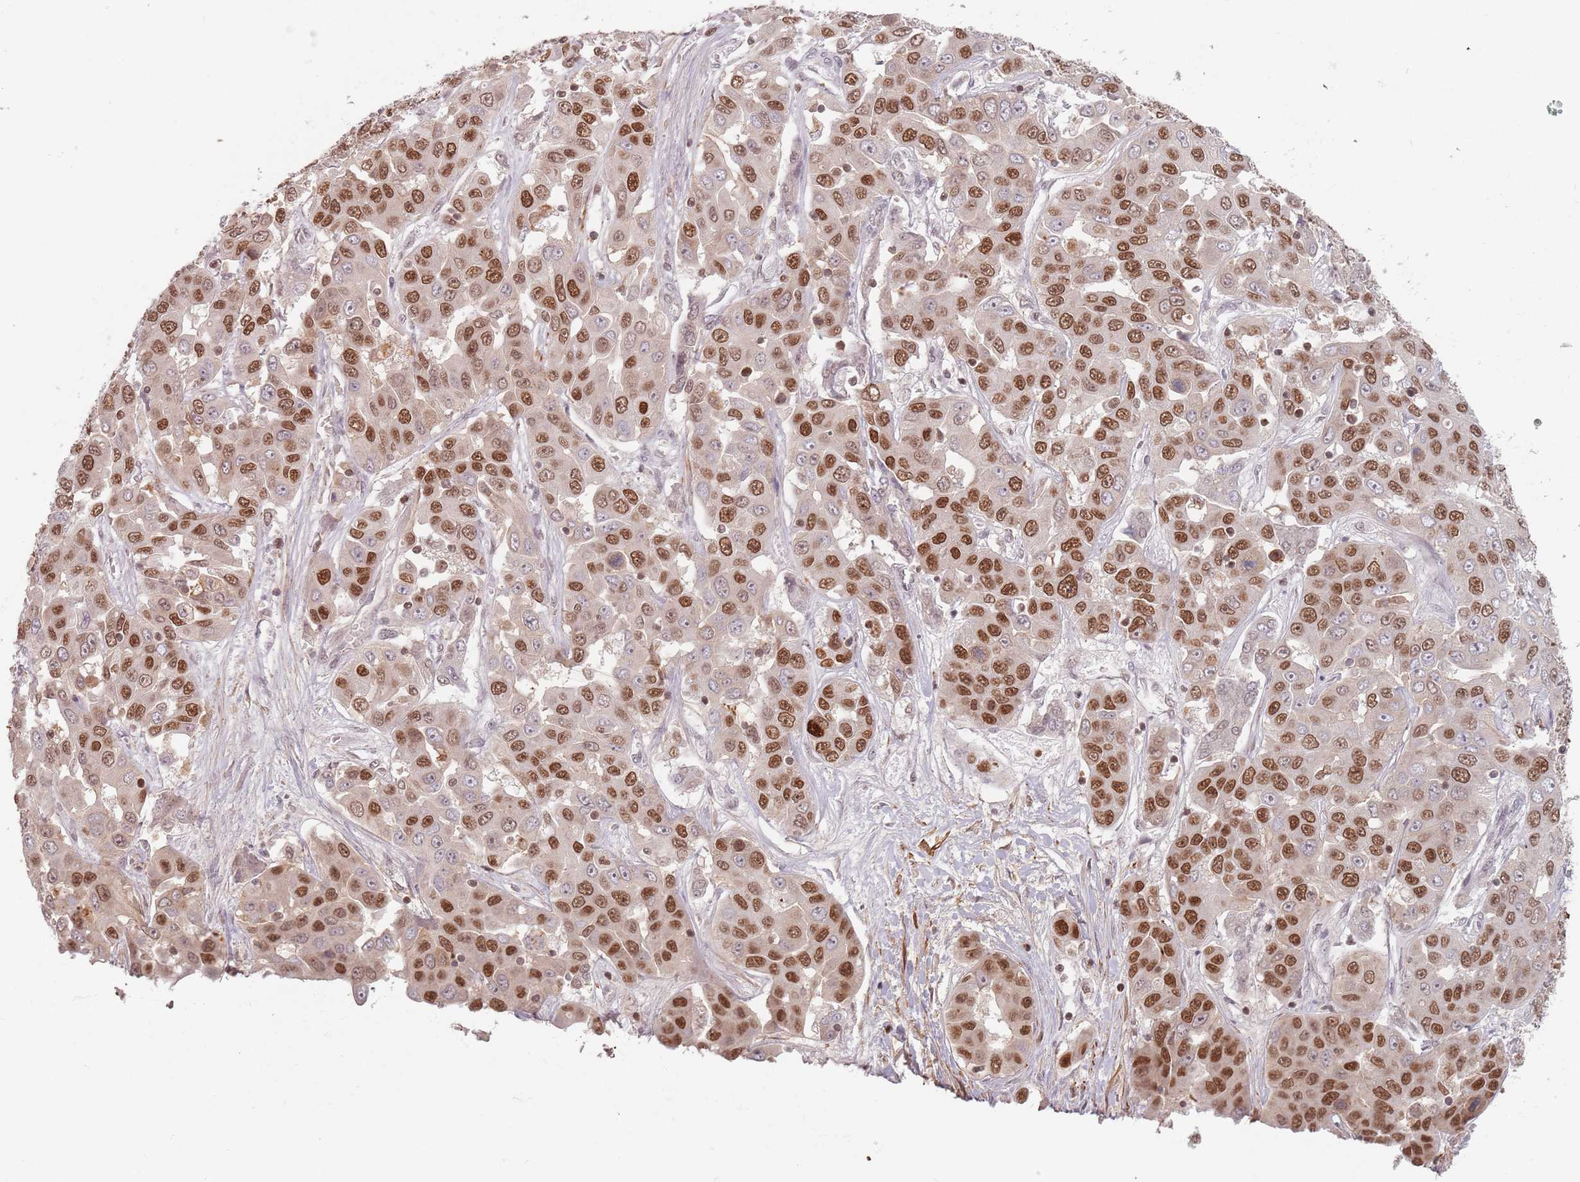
{"staining": {"intensity": "strong", "quantity": ">75%", "location": "nuclear"}, "tissue": "liver cancer", "cell_type": "Tumor cells", "image_type": "cancer", "snomed": [{"axis": "morphology", "description": "Cholangiocarcinoma"}, {"axis": "topography", "description": "Liver"}], "caption": "Immunohistochemistry photomicrograph of cholangiocarcinoma (liver) stained for a protein (brown), which displays high levels of strong nuclear expression in approximately >75% of tumor cells.", "gene": "NUP50", "patient": {"sex": "female", "age": 52}}